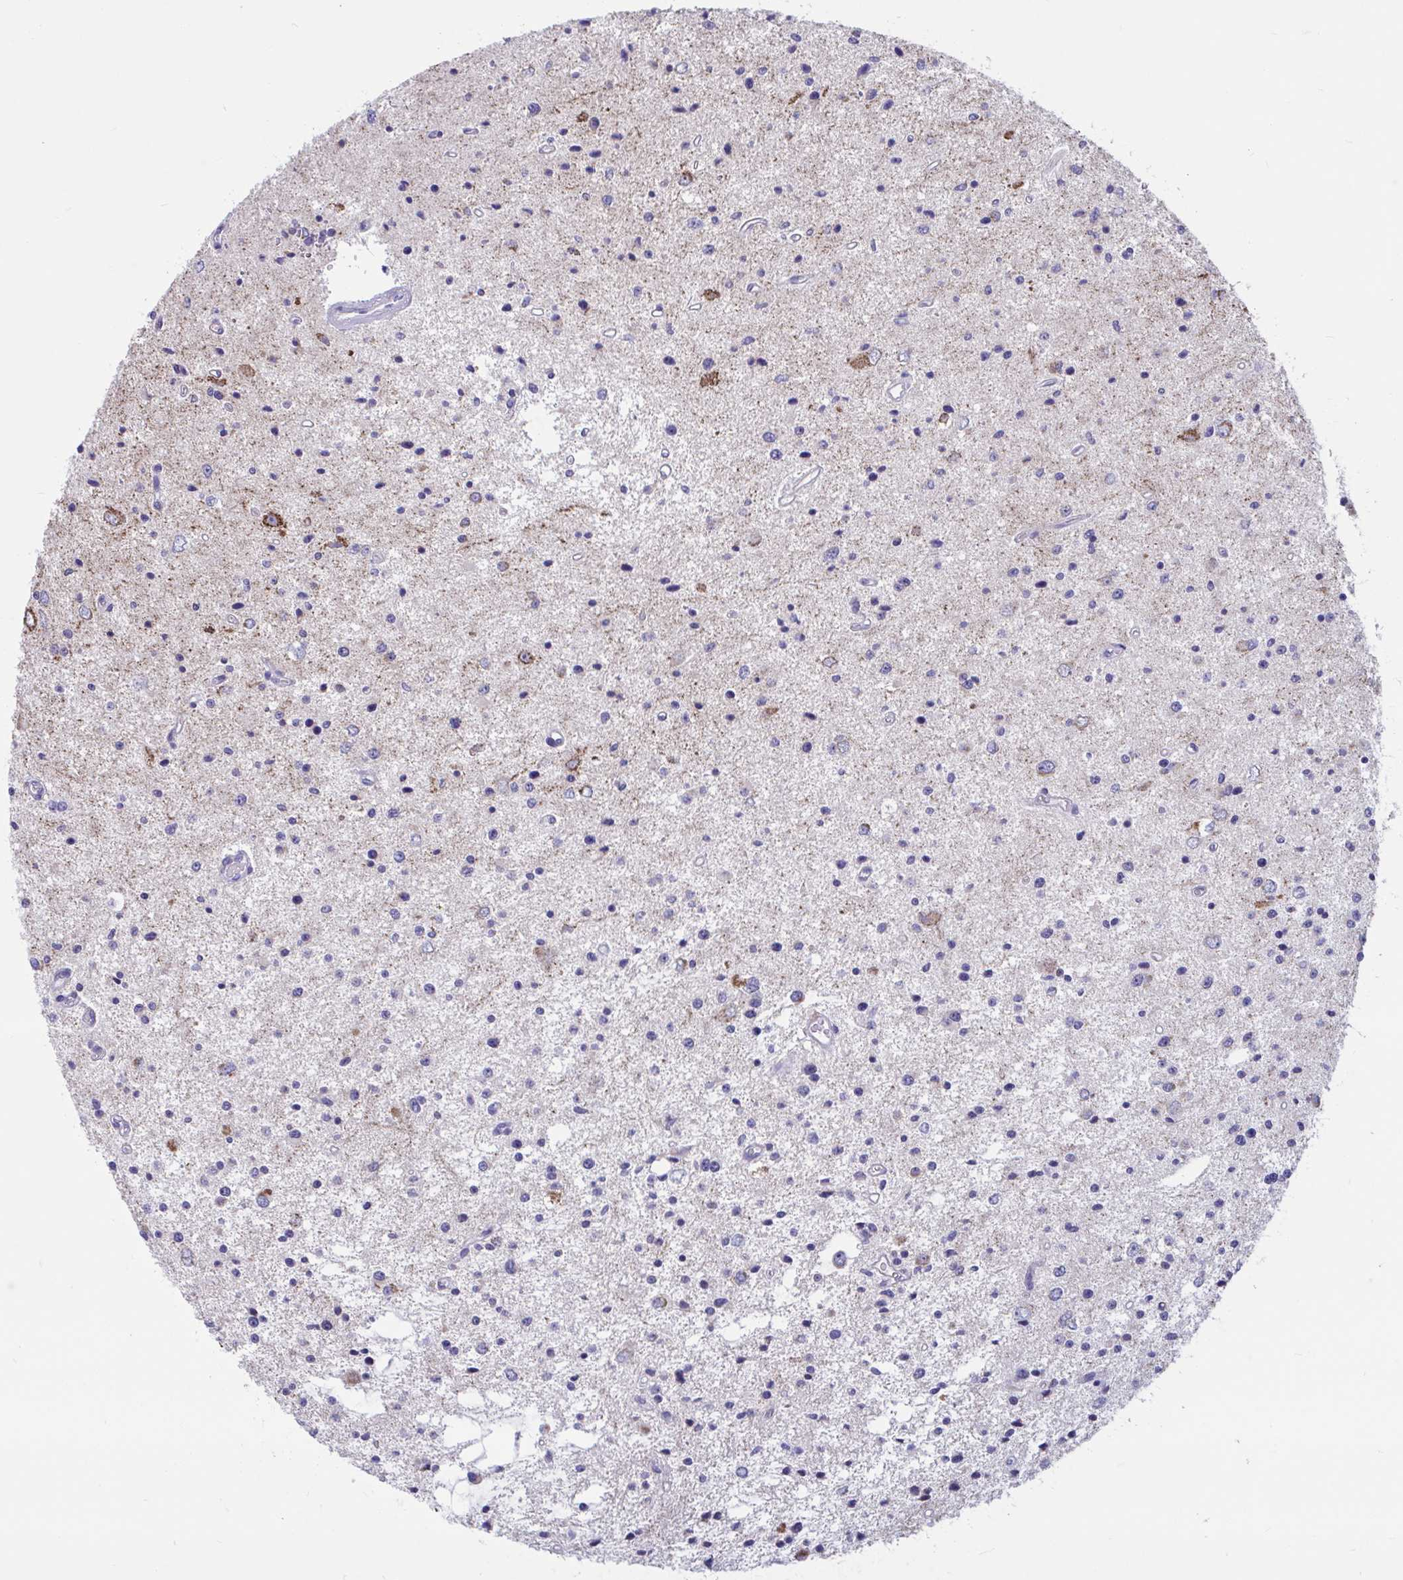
{"staining": {"intensity": "moderate", "quantity": "<25%", "location": "cytoplasmic/membranous"}, "tissue": "glioma", "cell_type": "Tumor cells", "image_type": "cancer", "snomed": [{"axis": "morphology", "description": "Glioma, malignant, Low grade"}, {"axis": "topography", "description": "Brain"}], "caption": "Tumor cells demonstrate low levels of moderate cytoplasmic/membranous positivity in approximately <25% of cells in human glioma. (DAB IHC, brown staining for protein, blue staining for nuclei).", "gene": "OR13A1", "patient": {"sex": "male", "age": 43}}